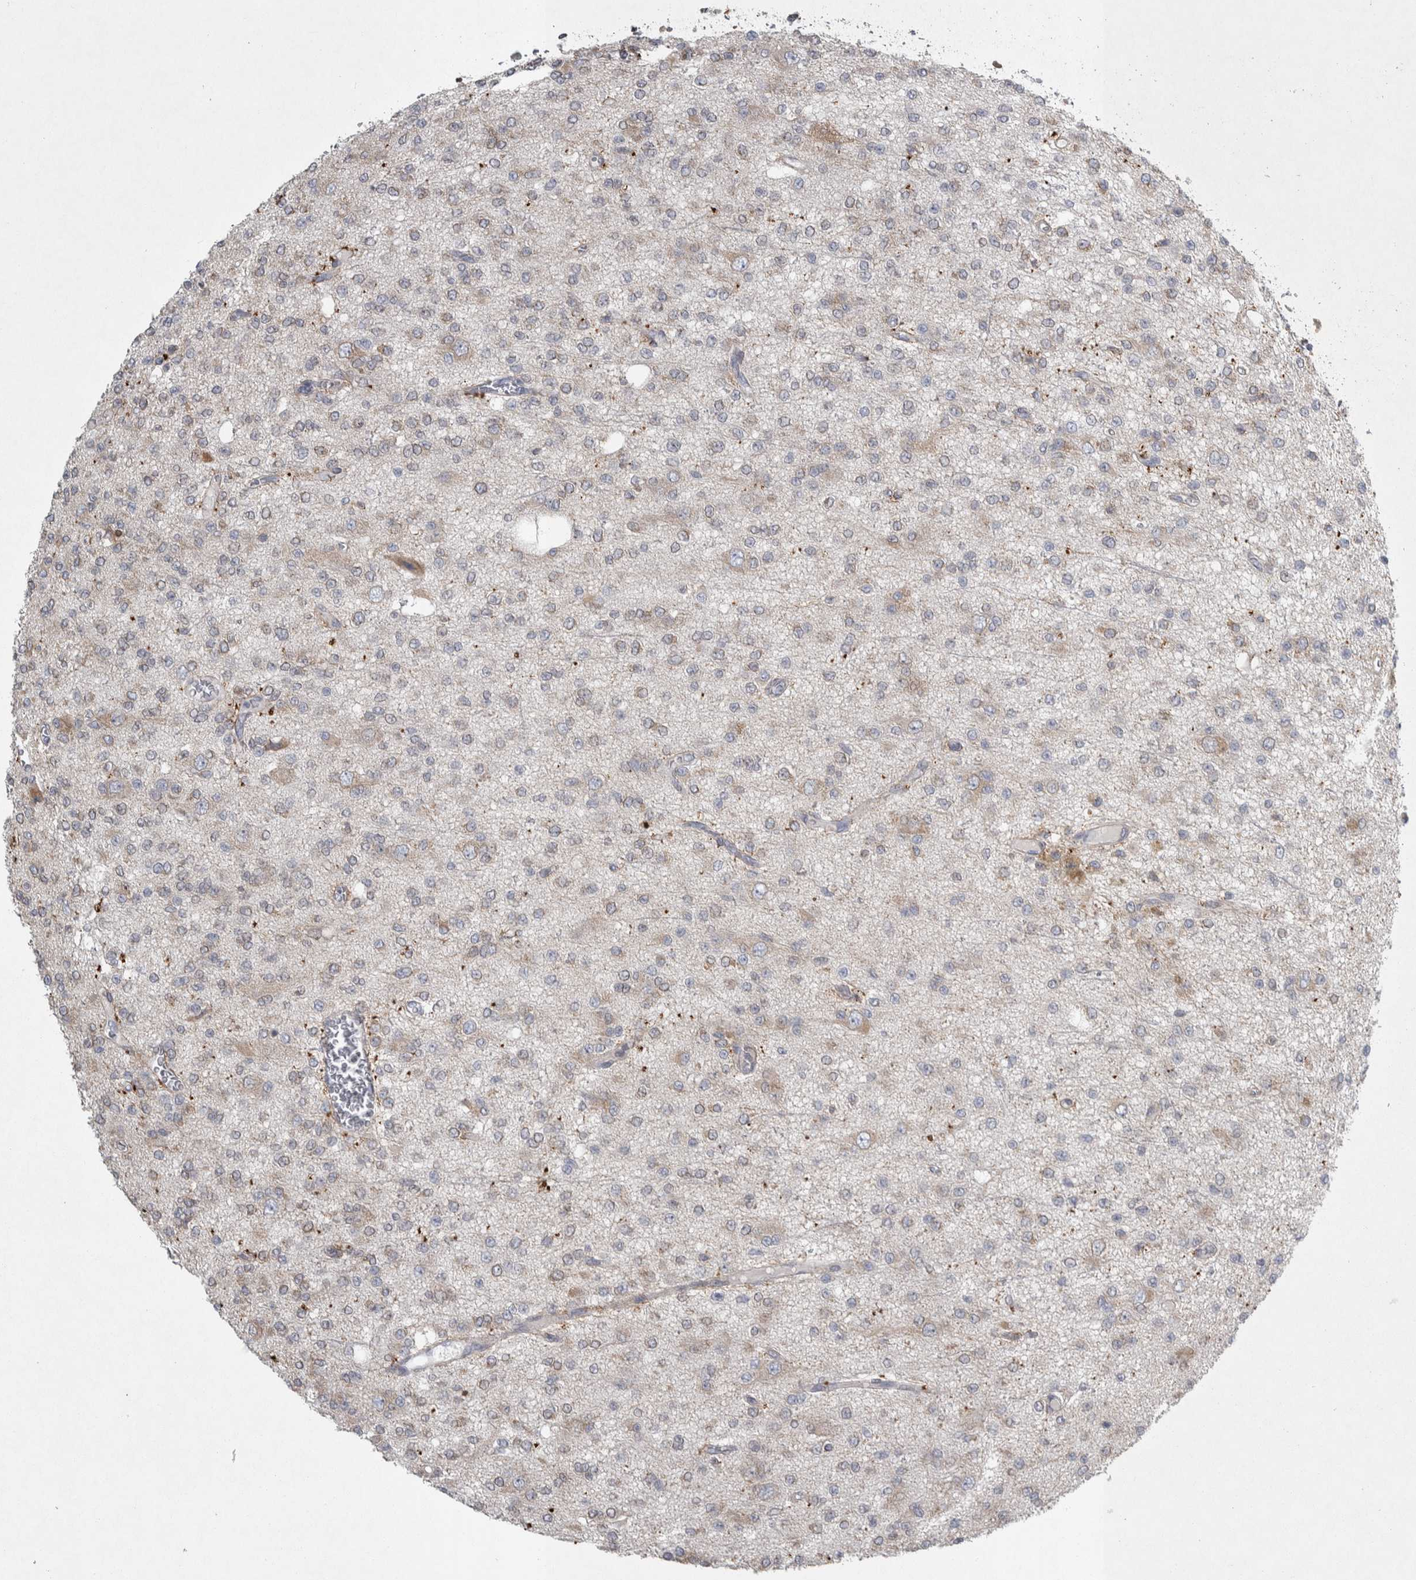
{"staining": {"intensity": "weak", "quantity": "<25%", "location": "cytoplasmic/membranous"}, "tissue": "glioma", "cell_type": "Tumor cells", "image_type": "cancer", "snomed": [{"axis": "morphology", "description": "Glioma, malignant, Low grade"}, {"axis": "topography", "description": "Brain"}], "caption": "Tumor cells are negative for protein expression in human glioma. (Brightfield microscopy of DAB immunohistochemistry (IHC) at high magnification).", "gene": "SIGMAR1", "patient": {"sex": "male", "age": 38}}